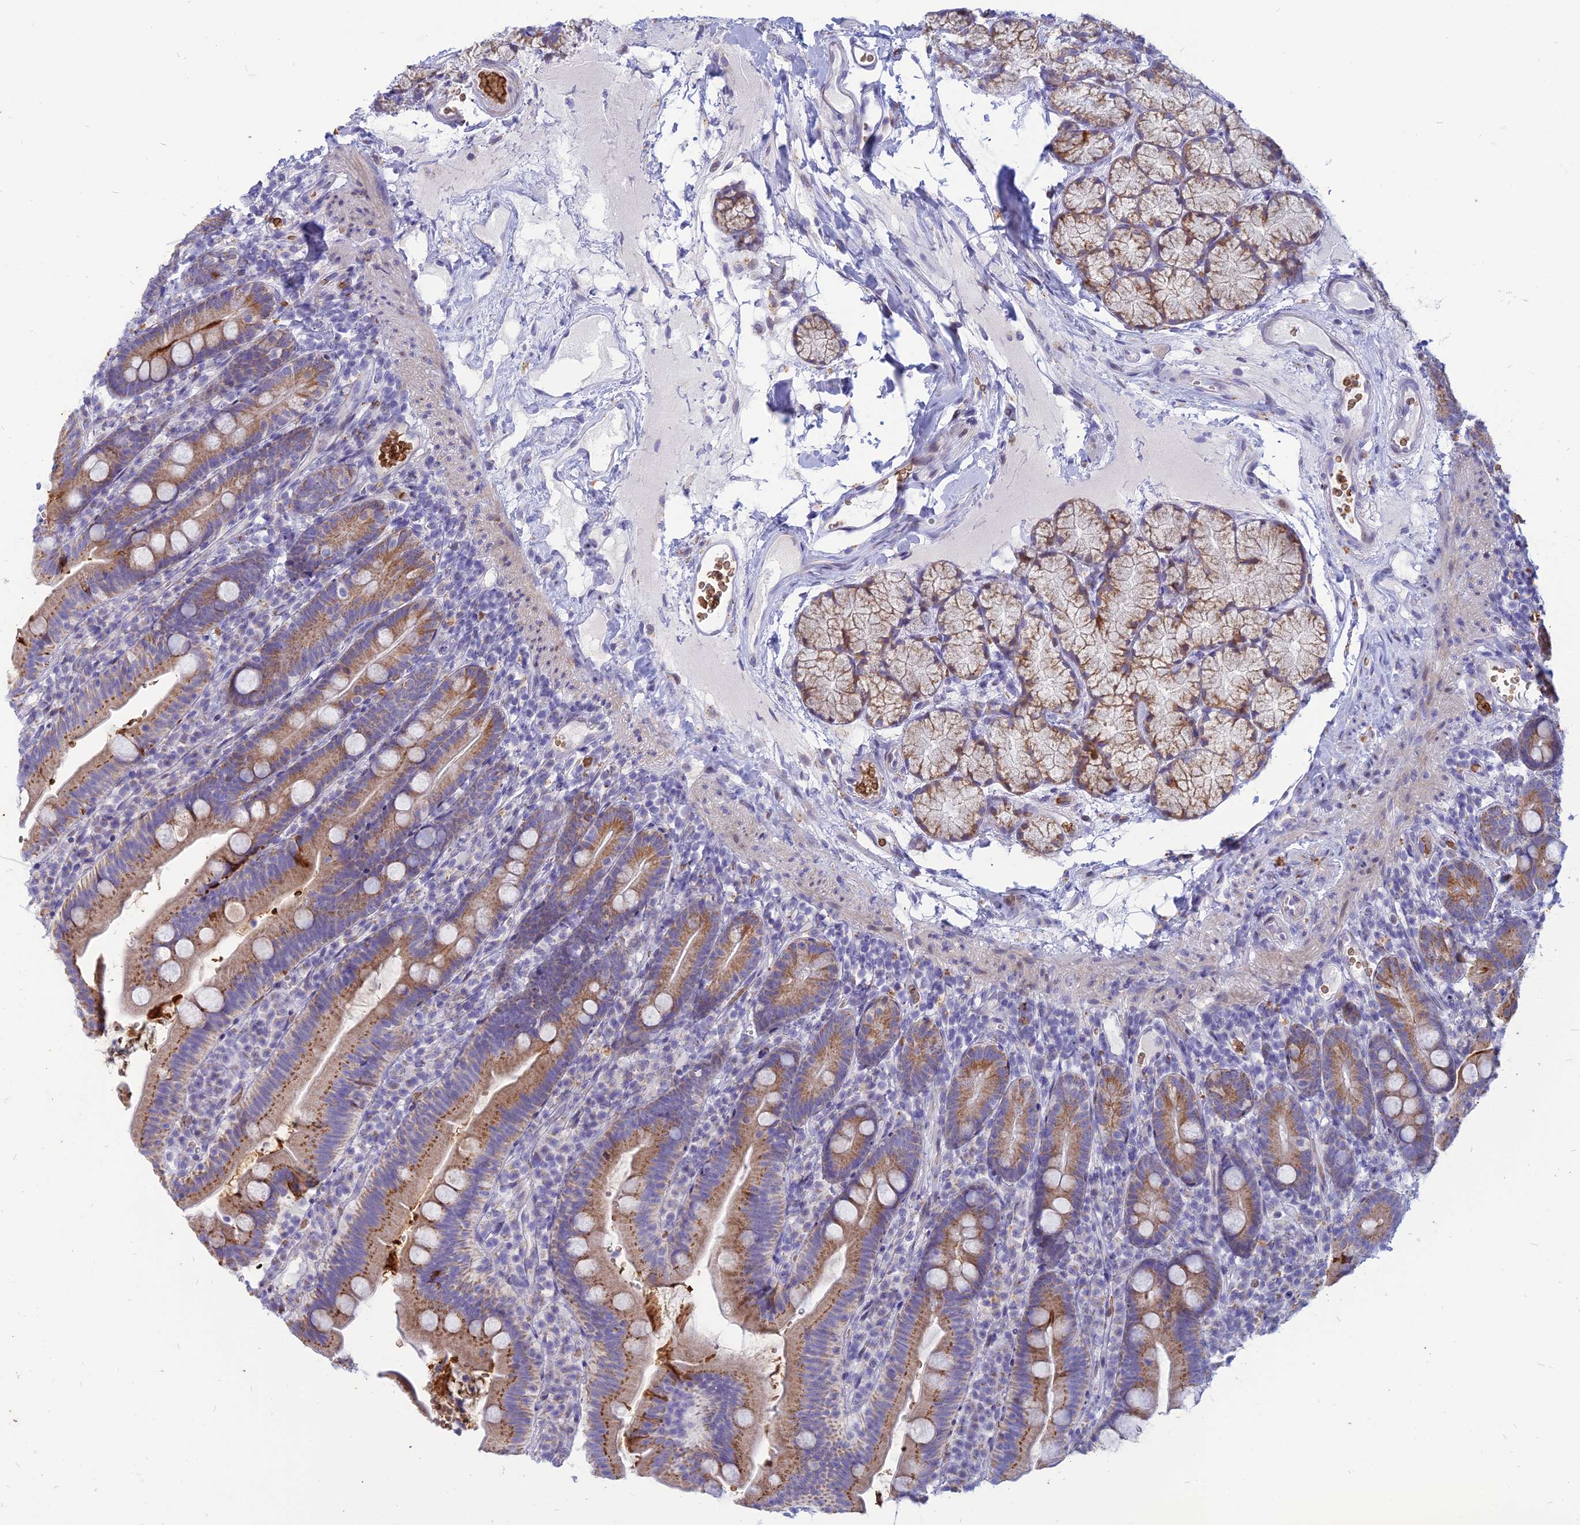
{"staining": {"intensity": "moderate", "quantity": ">75%", "location": "cytoplasmic/membranous"}, "tissue": "duodenum", "cell_type": "Glandular cells", "image_type": "normal", "snomed": [{"axis": "morphology", "description": "Normal tissue, NOS"}, {"axis": "topography", "description": "Duodenum"}], "caption": "High-power microscopy captured an IHC micrograph of normal duodenum, revealing moderate cytoplasmic/membranous staining in about >75% of glandular cells. The protein is stained brown, and the nuclei are stained in blue (DAB (3,3'-diaminobenzidine) IHC with brightfield microscopy, high magnification).", "gene": "HHAT", "patient": {"sex": "female", "age": 67}}